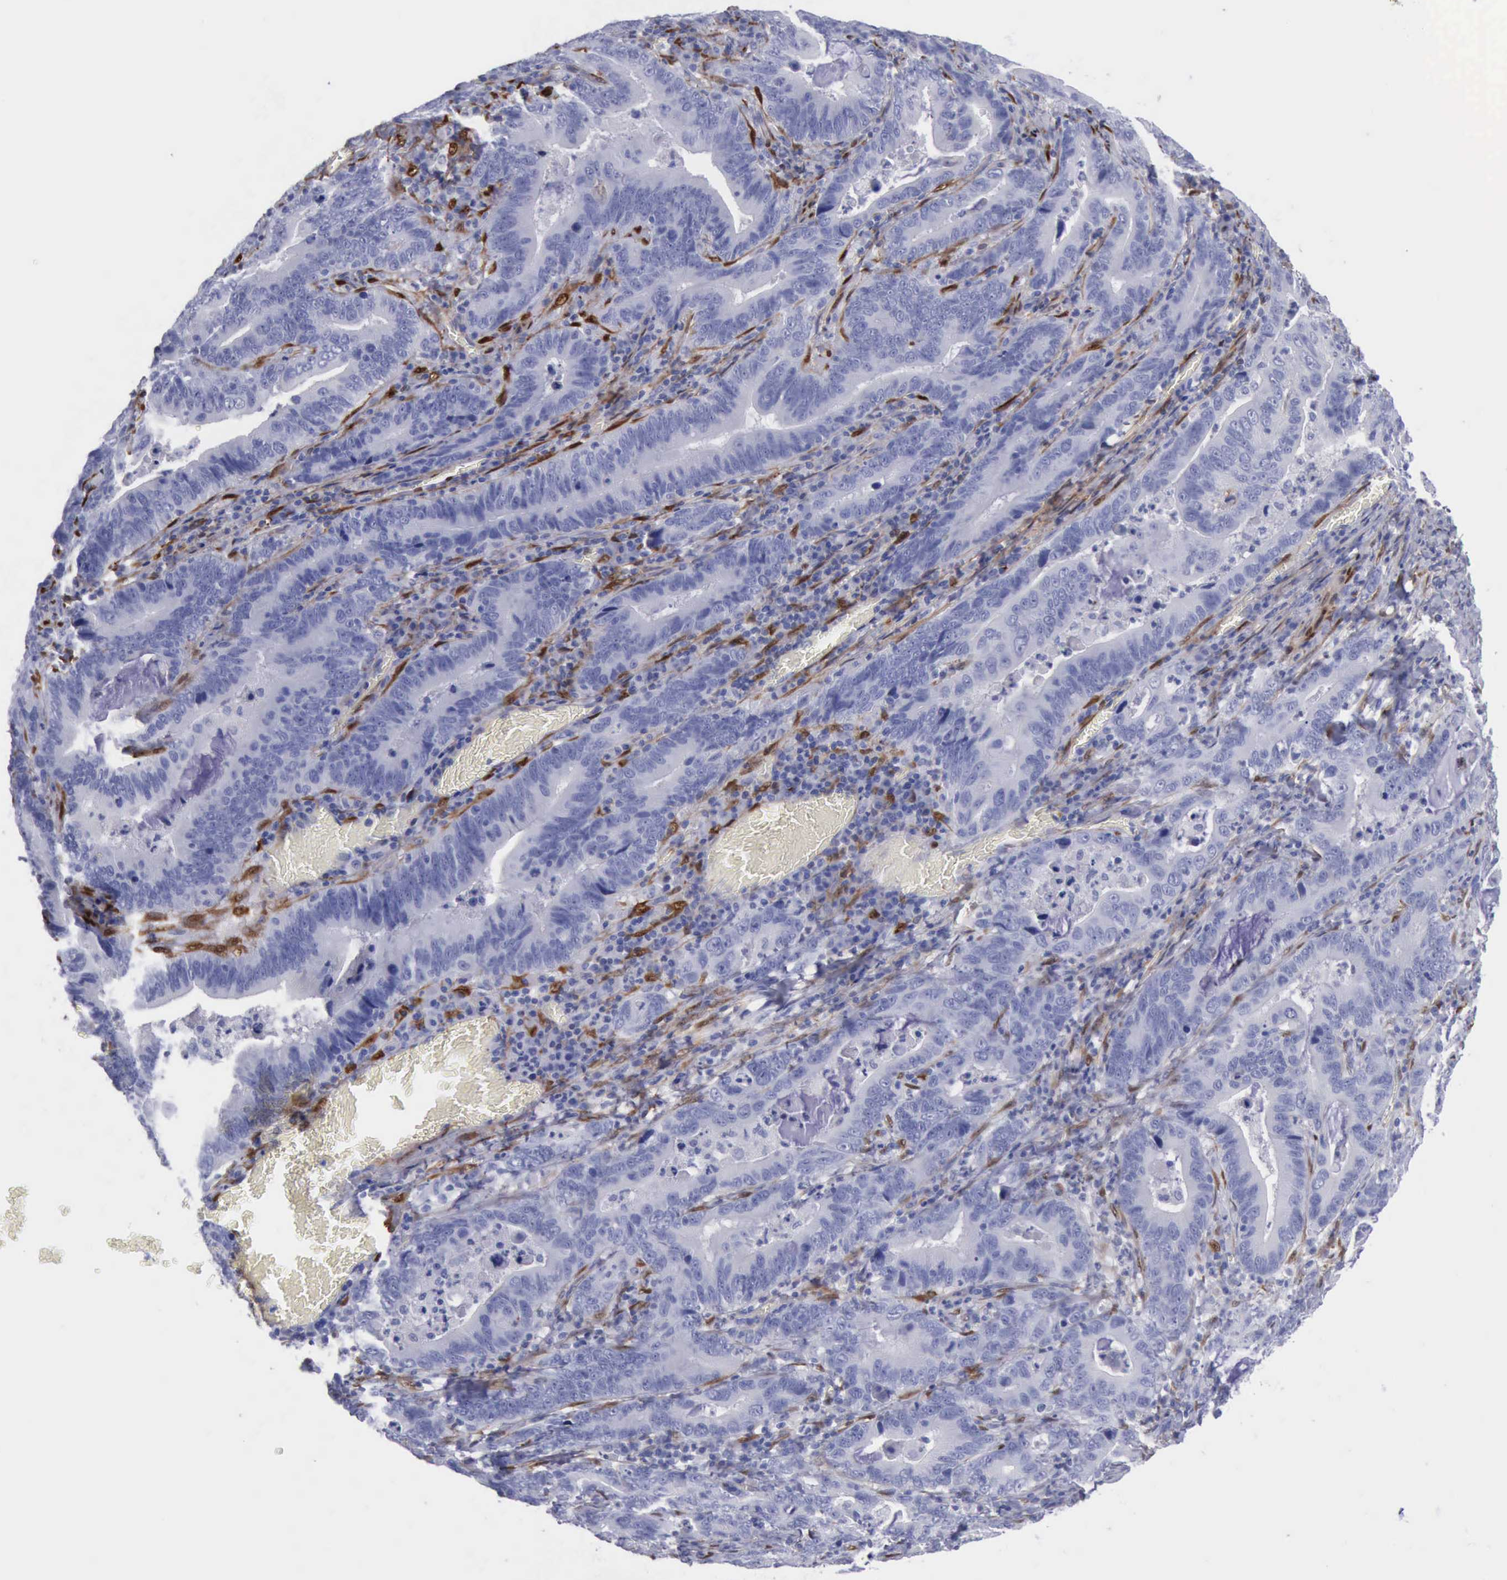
{"staining": {"intensity": "negative", "quantity": "none", "location": "none"}, "tissue": "stomach cancer", "cell_type": "Tumor cells", "image_type": "cancer", "snomed": [{"axis": "morphology", "description": "Adenocarcinoma, NOS"}, {"axis": "topography", "description": "Stomach, upper"}], "caption": "This is an immunohistochemistry micrograph of stomach adenocarcinoma. There is no staining in tumor cells.", "gene": "FHL1", "patient": {"sex": "male", "age": 63}}